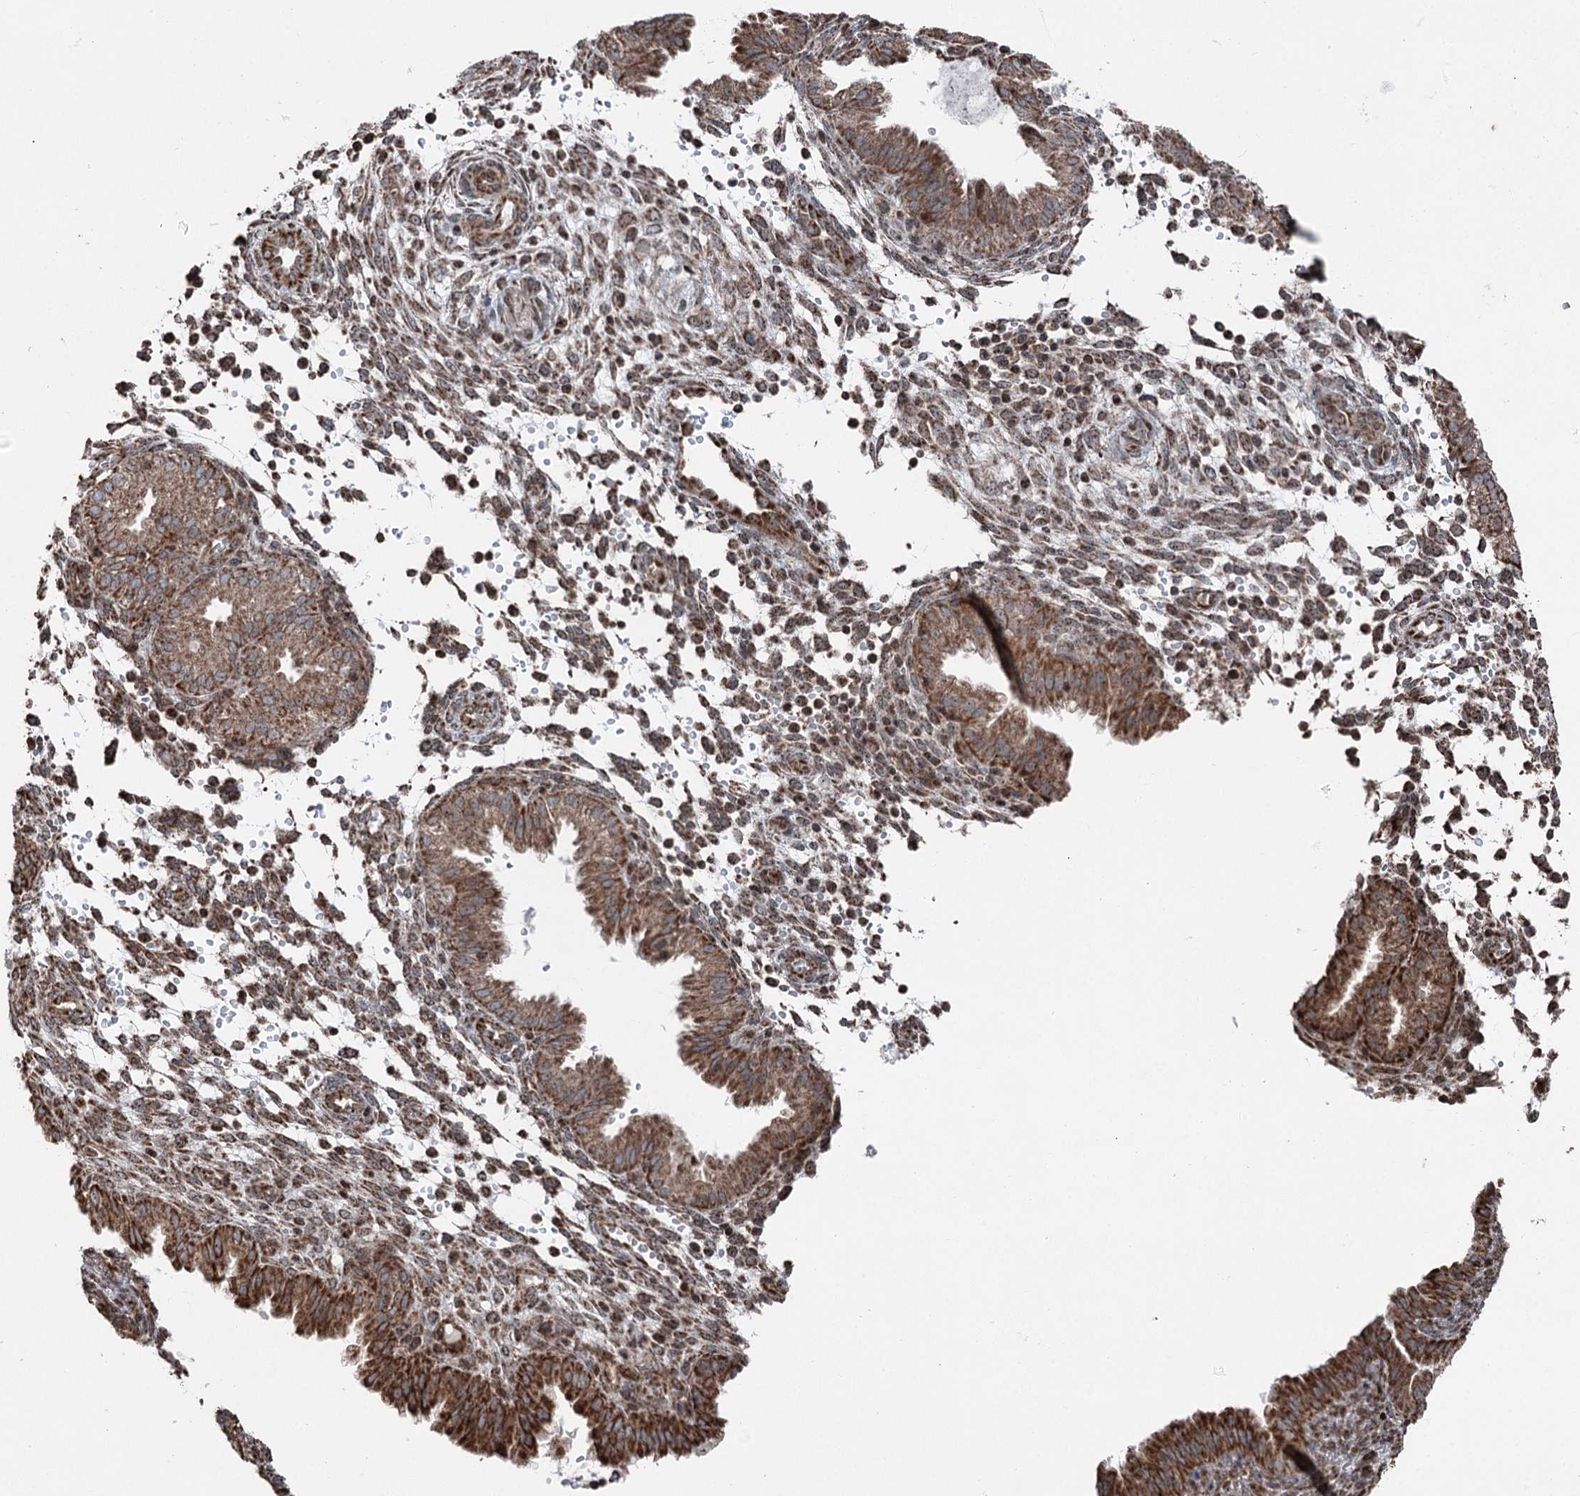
{"staining": {"intensity": "moderate", "quantity": ">75%", "location": "cytoplasmic/membranous"}, "tissue": "endometrium", "cell_type": "Cells in endometrial stroma", "image_type": "normal", "snomed": [{"axis": "morphology", "description": "Normal tissue, NOS"}, {"axis": "topography", "description": "Endometrium"}], "caption": "A histopathology image showing moderate cytoplasmic/membranous staining in about >75% of cells in endometrial stroma in normal endometrium, as visualized by brown immunohistochemical staining.", "gene": "STEEP1", "patient": {"sex": "female", "age": 33}}